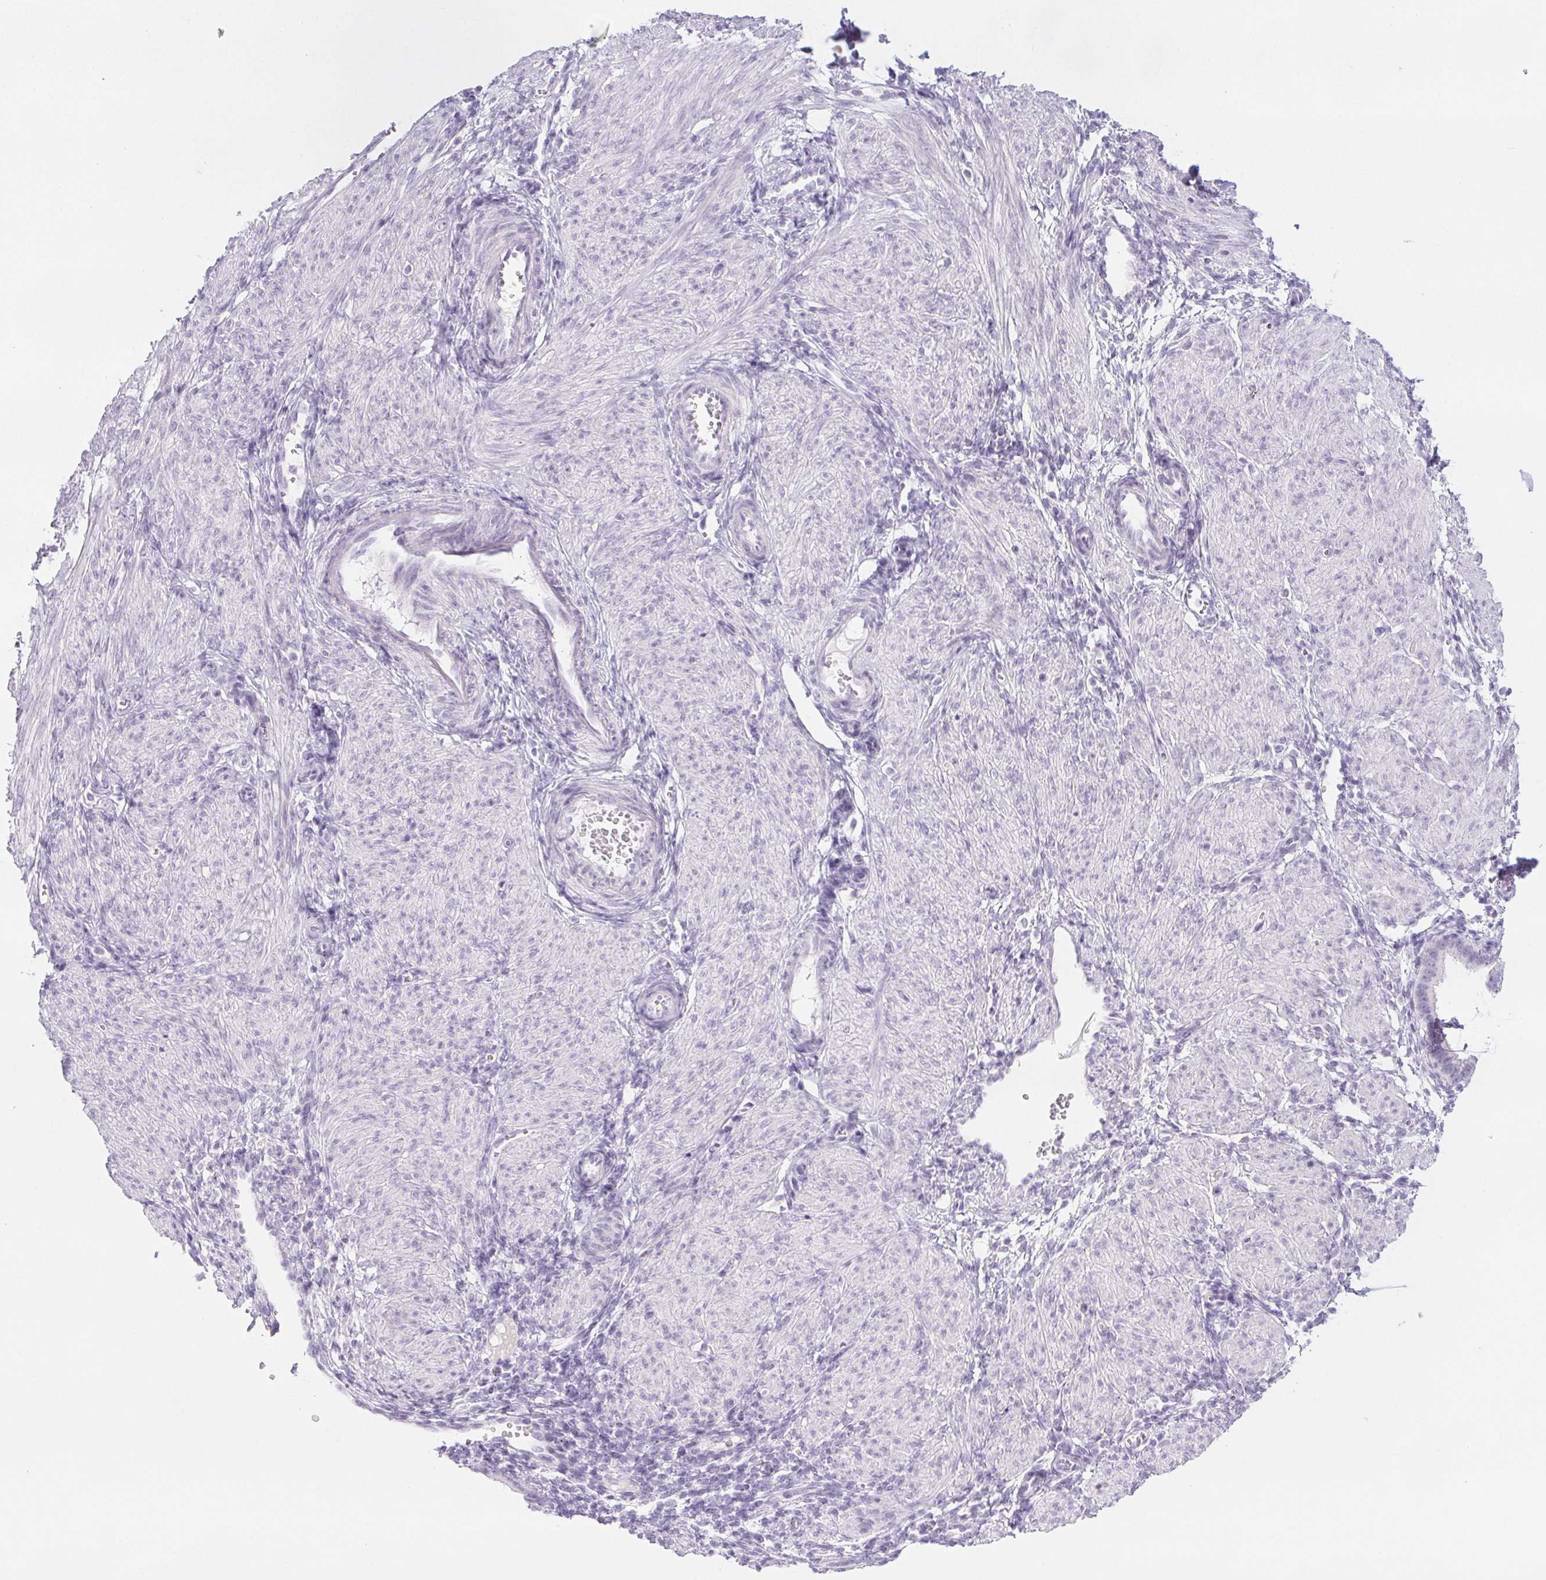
{"staining": {"intensity": "negative", "quantity": "none", "location": "none"}, "tissue": "endometrium", "cell_type": "Cells in endometrial stroma", "image_type": "normal", "snomed": [{"axis": "morphology", "description": "Normal tissue, NOS"}, {"axis": "topography", "description": "Endometrium"}], "caption": "DAB (3,3'-diaminobenzidine) immunohistochemical staining of normal human endometrium demonstrates no significant positivity in cells in endometrial stroma.", "gene": "PI3", "patient": {"sex": "female", "age": 36}}